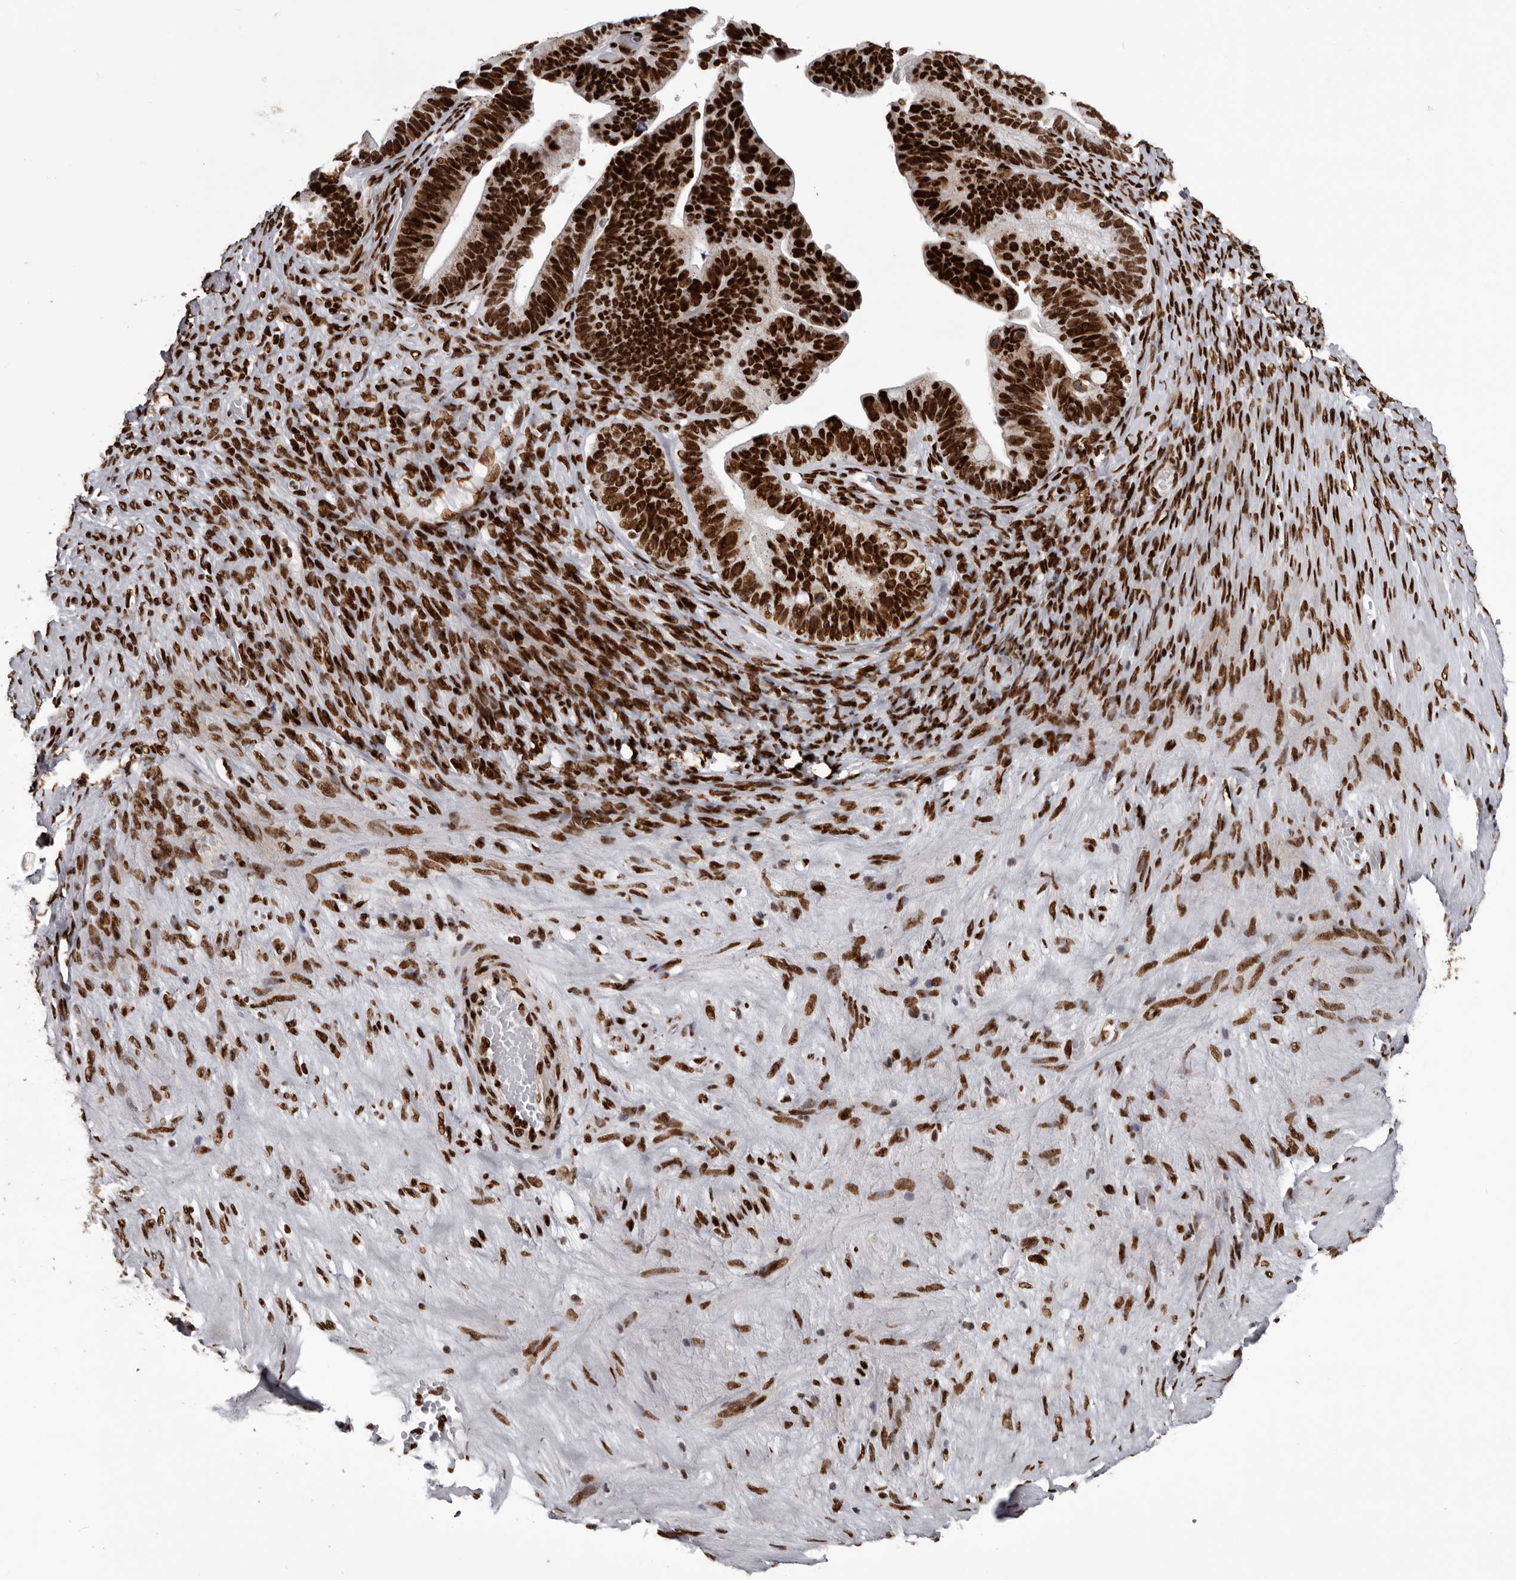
{"staining": {"intensity": "strong", "quantity": ">75%", "location": "nuclear"}, "tissue": "ovarian cancer", "cell_type": "Tumor cells", "image_type": "cancer", "snomed": [{"axis": "morphology", "description": "Cystadenocarcinoma, serous, NOS"}, {"axis": "topography", "description": "Ovary"}], "caption": "Protein staining displays strong nuclear expression in approximately >75% of tumor cells in ovarian cancer (serous cystadenocarcinoma).", "gene": "NUMA1", "patient": {"sex": "female", "age": 56}}